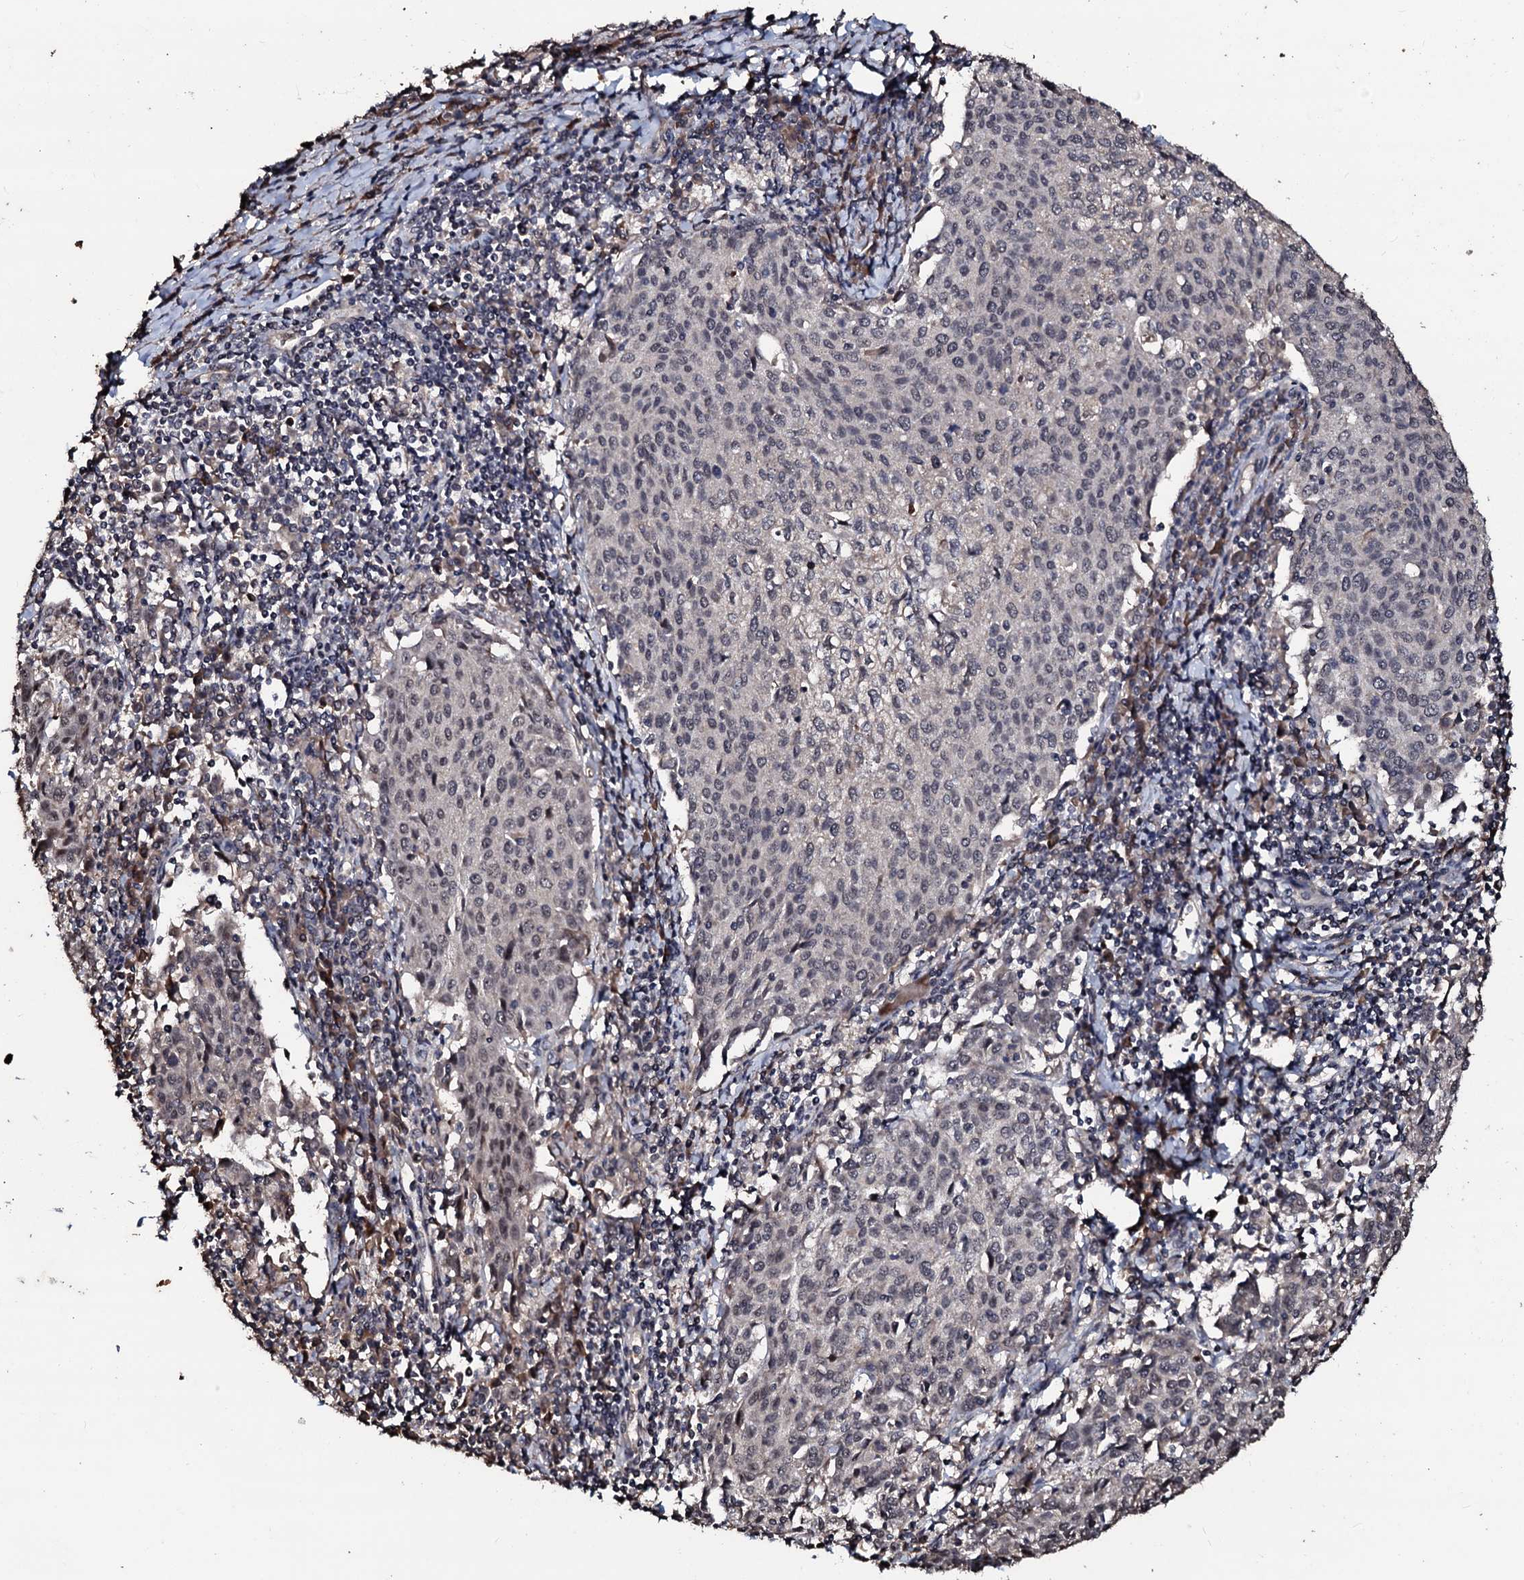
{"staining": {"intensity": "weak", "quantity": "25%-75%", "location": "nuclear"}, "tissue": "cervical cancer", "cell_type": "Tumor cells", "image_type": "cancer", "snomed": [{"axis": "morphology", "description": "Squamous cell carcinoma, NOS"}, {"axis": "topography", "description": "Cervix"}], "caption": "Immunohistochemistry (IHC) of cervical squamous cell carcinoma reveals low levels of weak nuclear expression in approximately 25%-75% of tumor cells.", "gene": "SUPT7L", "patient": {"sex": "female", "age": 46}}